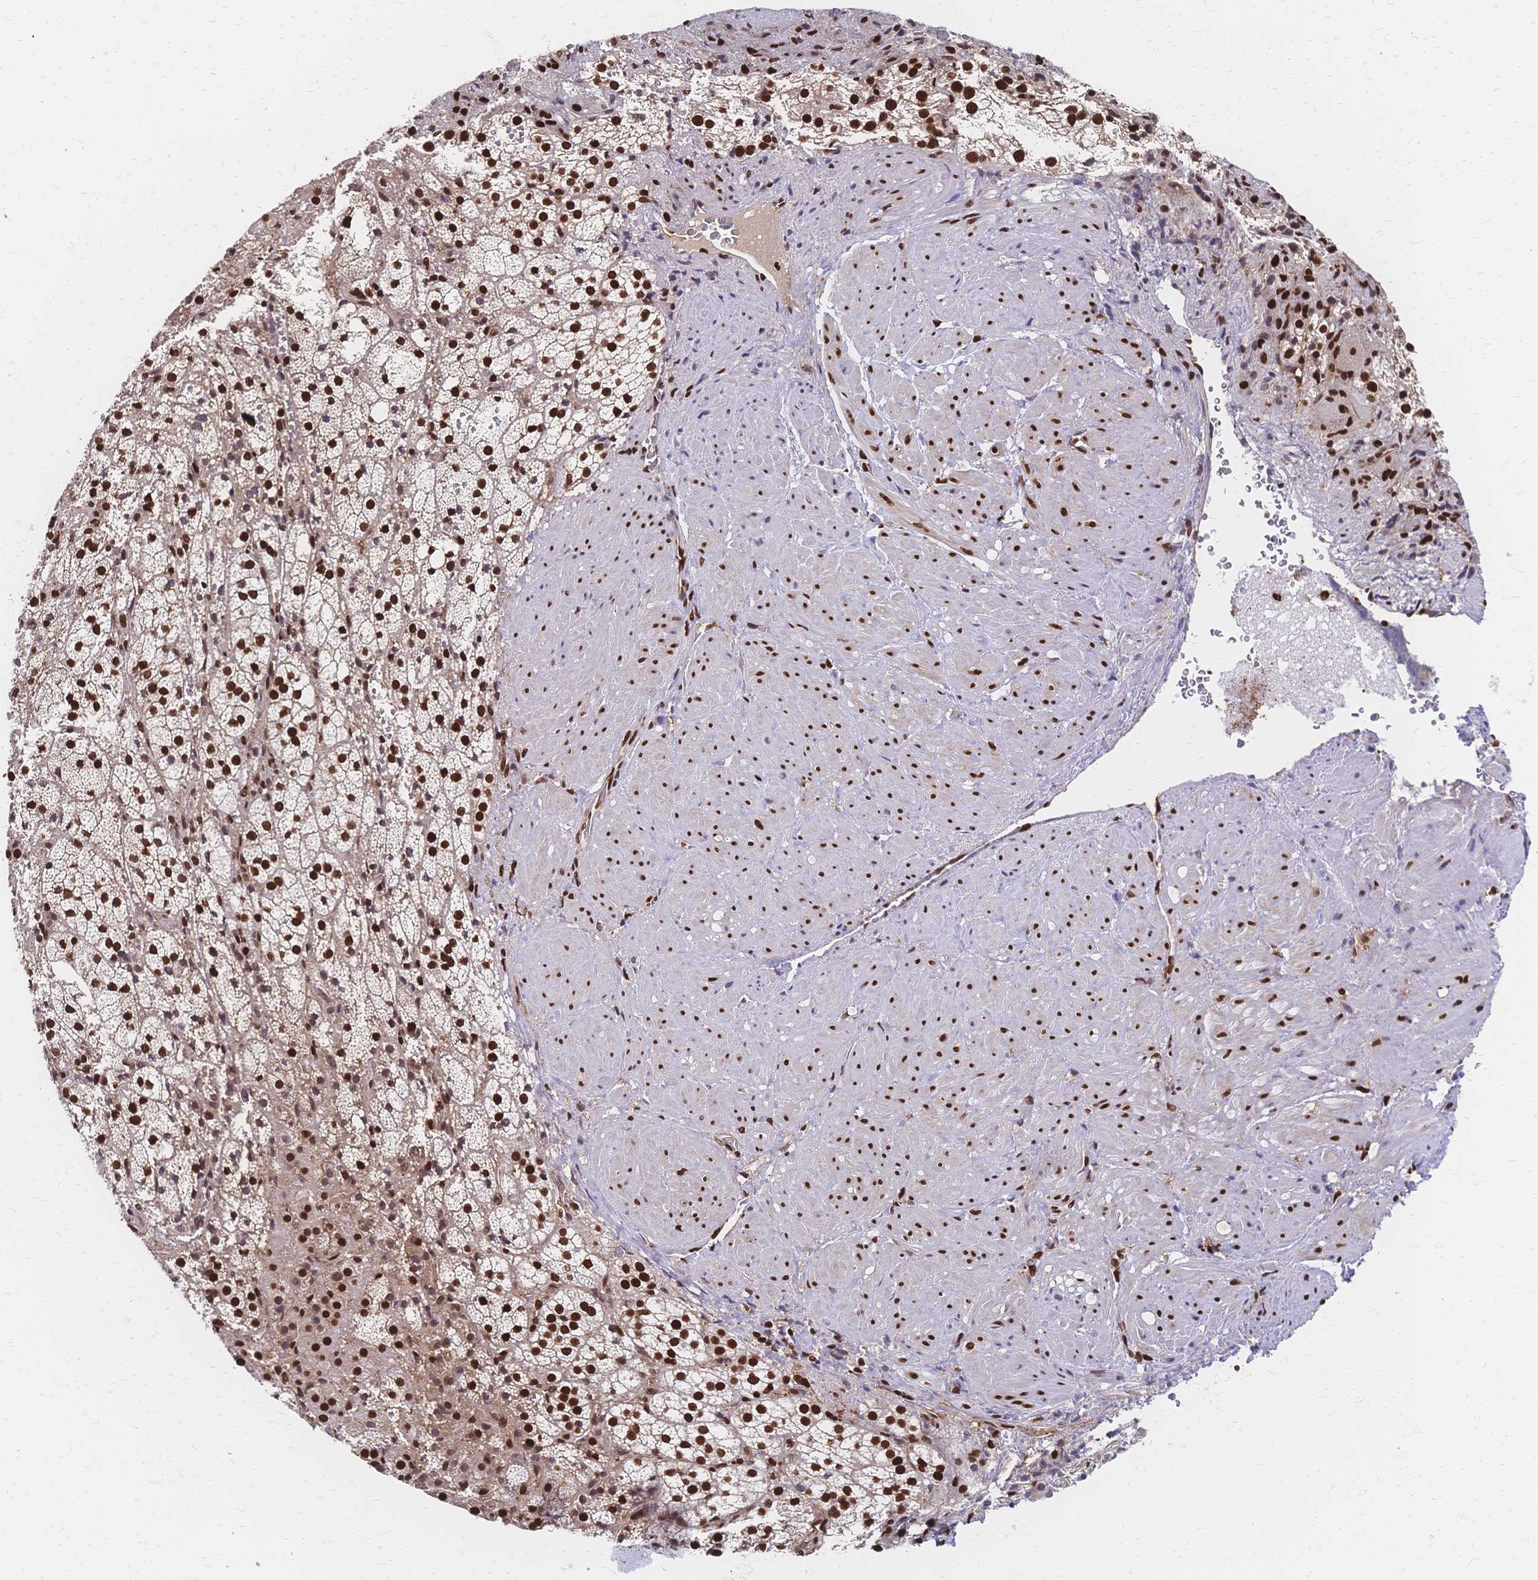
{"staining": {"intensity": "strong", "quantity": ">75%", "location": "nuclear"}, "tissue": "adrenal gland", "cell_type": "Glandular cells", "image_type": "normal", "snomed": [{"axis": "morphology", "description": "Normal tissue, NOS"}, {"axis": "topography", "description": "Adrenal gland"}], "caption": "Protein expression analysis of unremarkable adrenal gland exhibits strong nuclear expression in approximately >75% of glandular cells. (Brightfield microscopy of DAB IHC at high magnification).", "gene": "HDGF", "patient": {"sex": "male", "age": 53}}